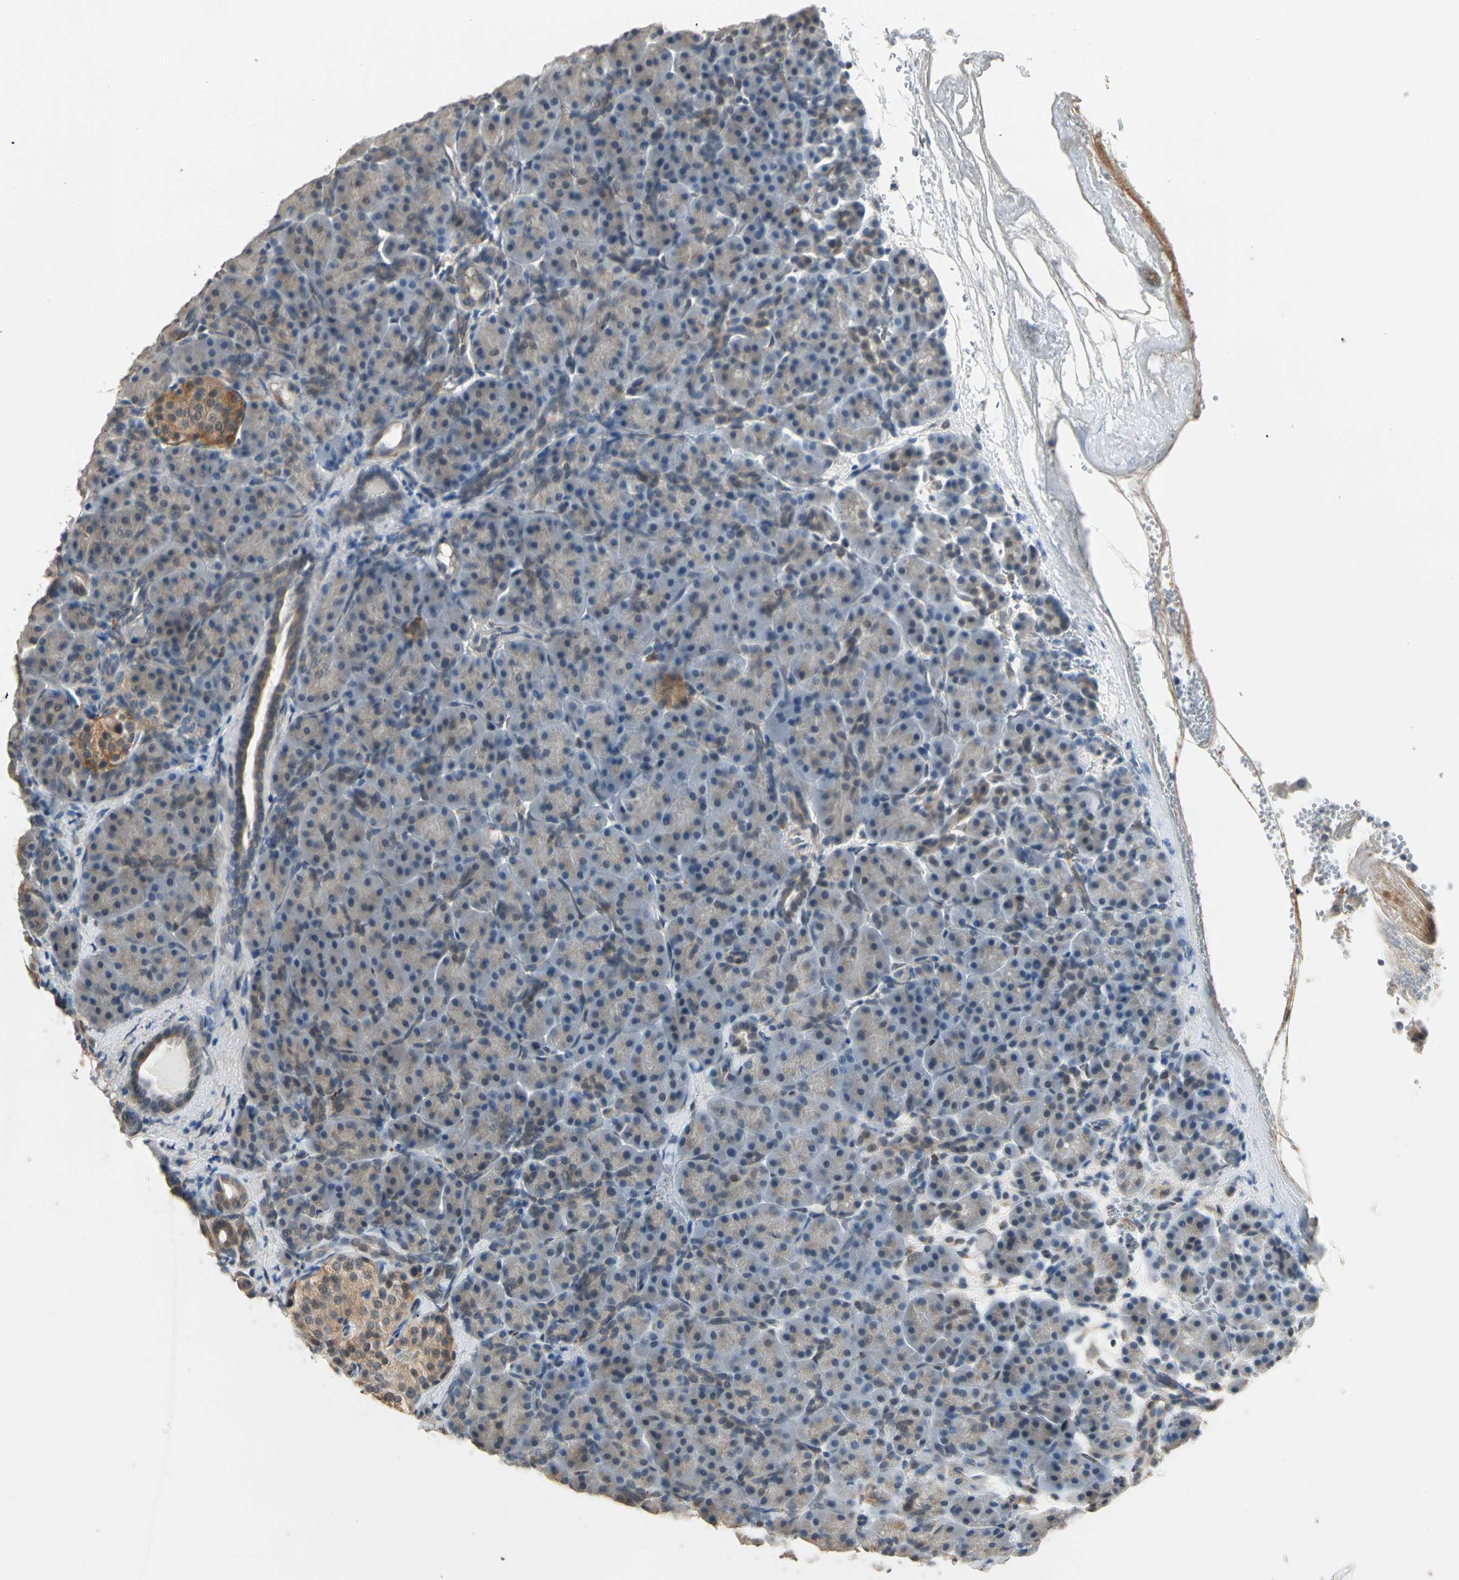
{"staining": {"intensity": "weak", "quantity": ">75%", "location": "cytoplasmic/membranous"}, "tissue": "pancreas", "cell_type": "Exocrine glandular cells", "image_type": "normal", "snomed": [{"axis": "morphology", "description": "Normal tissue, NOS"}, {"axis": "topography", "description": "Pancreas"}], "caption": "About >75% of exocrine glandular cells in normal pancreas show weak cytoplasmic/membranous protein positivity as visualized by brown immunohistochemical staining.", "gene": "TASOR", "patient": {"sex": "male", "age": 66}}